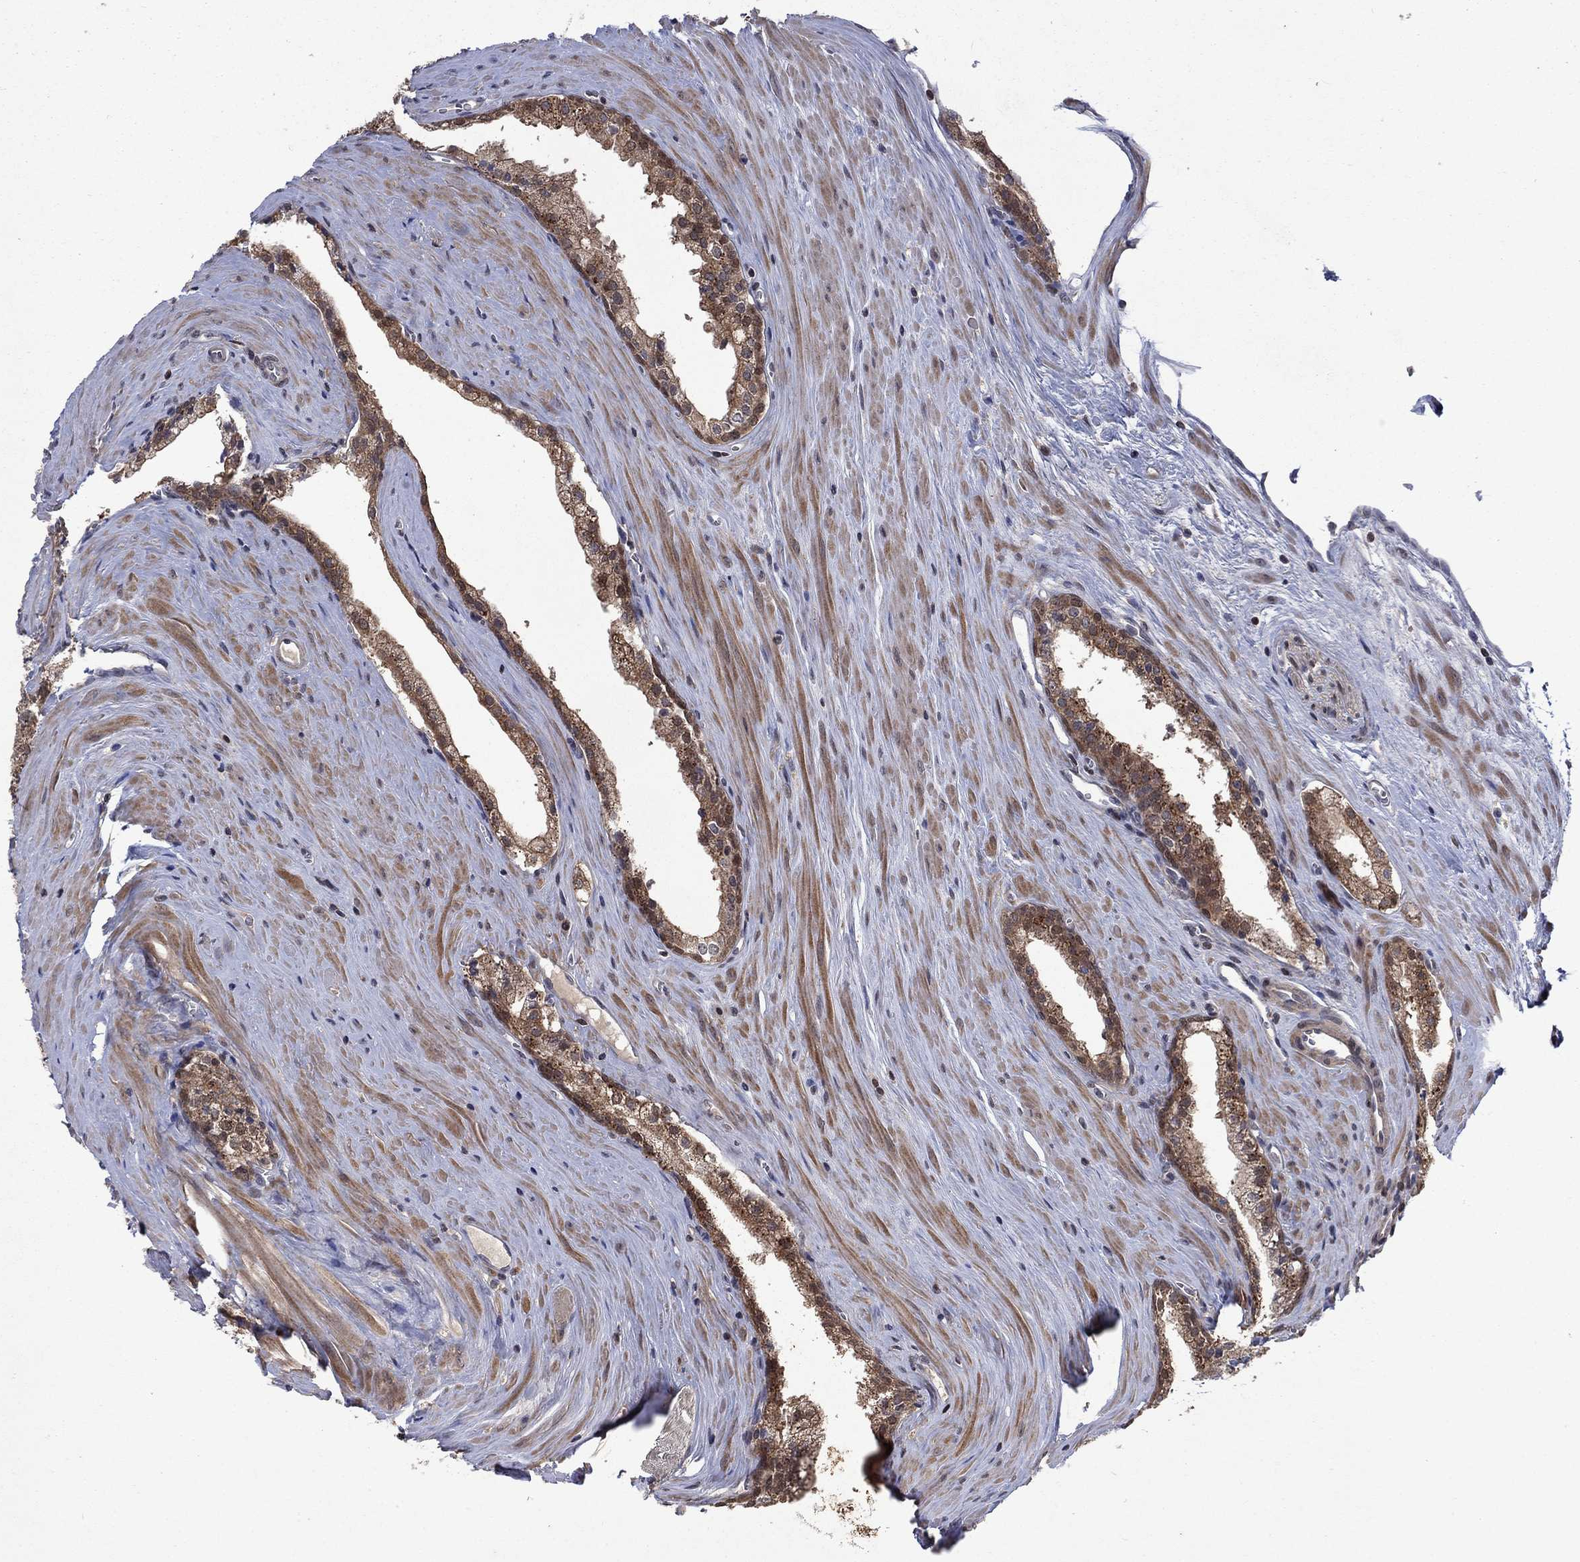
{"staining": {"intensity": "moderate", "quantity": ">75%", "location": "cytoplasmic/membranous"}, "tissue": "prostate cancer", "cell_type": "Tumor cells", "image_type": "cancer", "snomed": [{"axis": "morphology", "description": "Adenocarcinoma, NOS"}, {"axis": "topography", "description": "Prostate"}], "caption": "IHC photomicrograph of prostate cancer stained for a protein (brown), which displays medium levels of moderate cytoplasmic/membranous expression in about >75% of tumor cells.", "gene": "IAH1", "patient": {"sex": "male", "age": 72}}